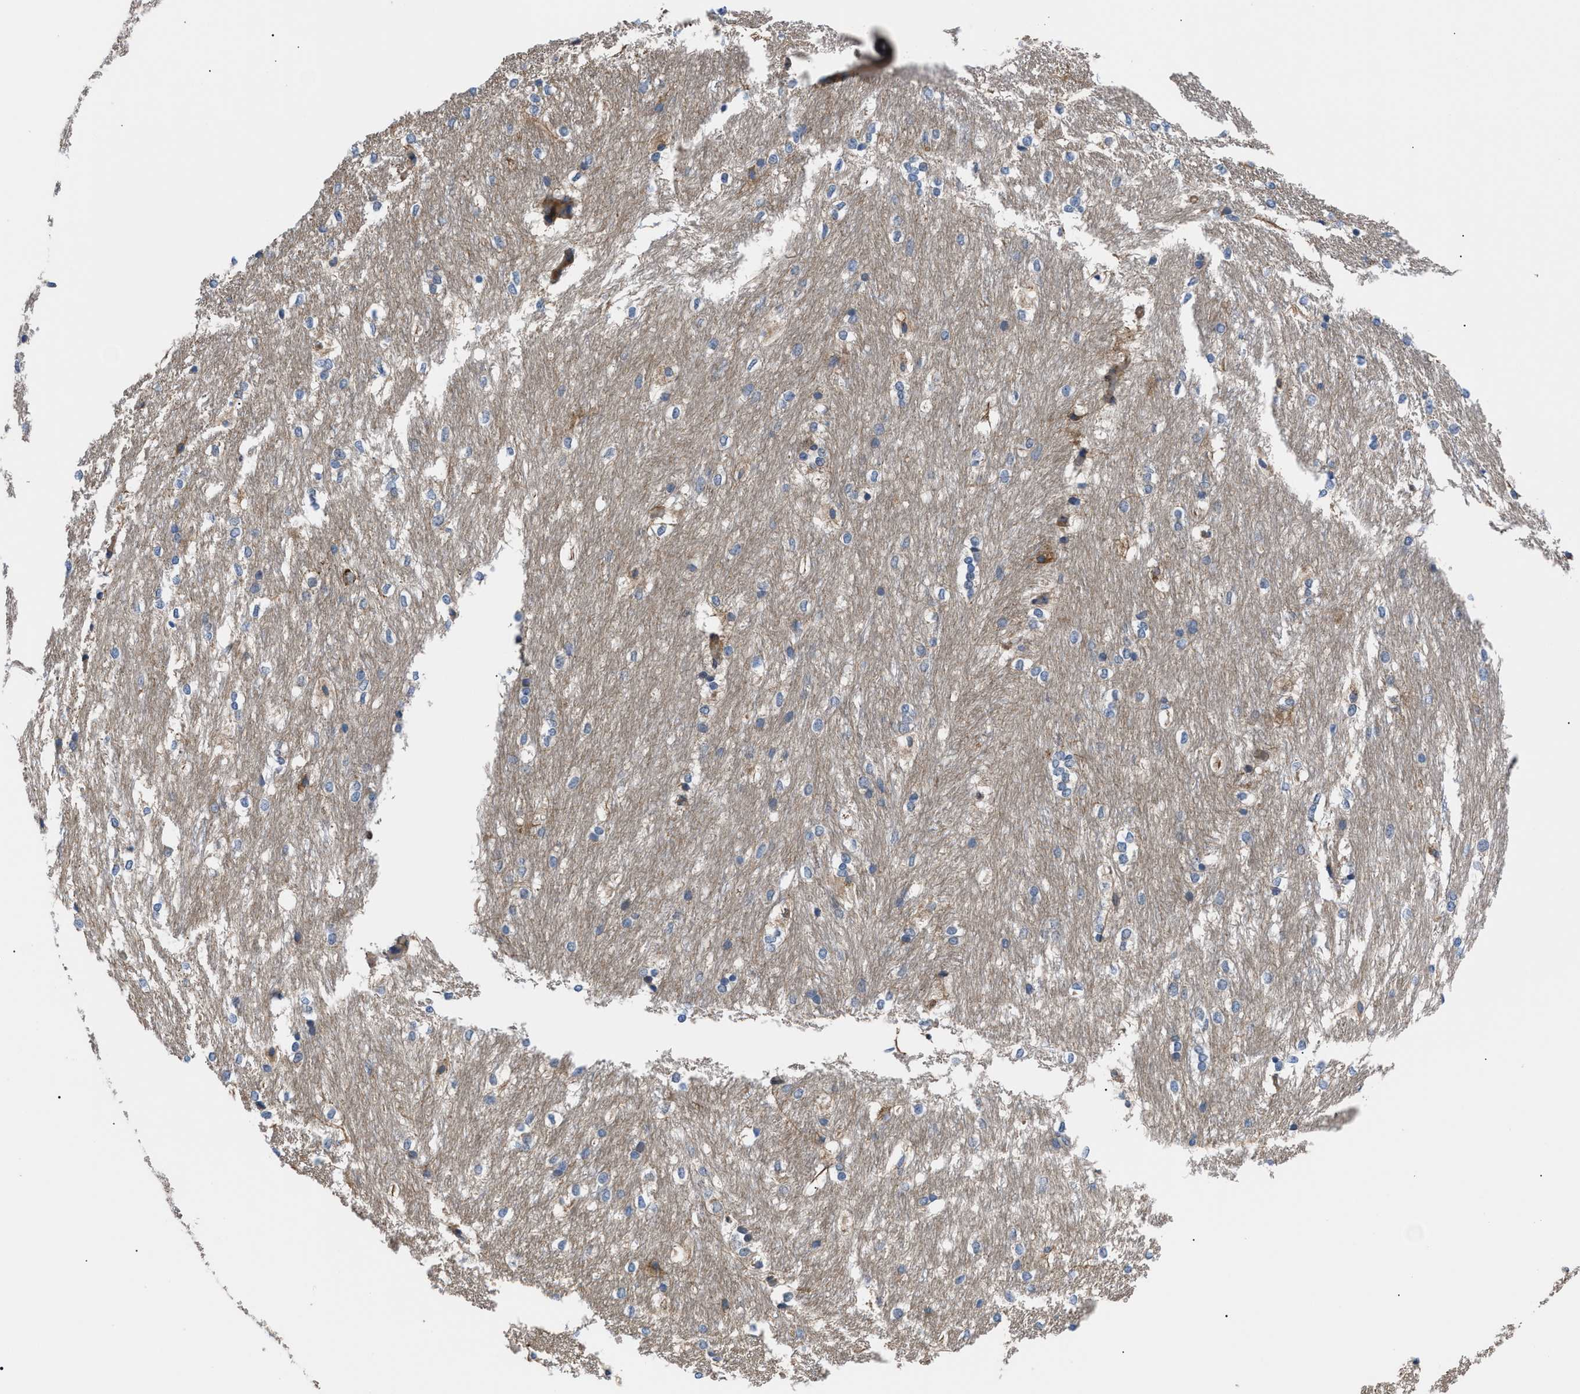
{"staining": {"intensity": "moderate", "quantity": "<25%", "location": "cytoplasmic/membranous"}, "tissue": "caudate", "cell_type": "Glial cells", "image_type": "normal", "snomed": [{"axis": "morphology", "description": "Normal tissue, NOS"}, {"axis": "topography", "description": "Lateral ventricle wall"}], "caption": "Moderate cytoplasmic/membranous expression is present in approximately <25% of glial cells in normal caudate.", "gene": "MYO10", "patient": {"sex": "female", "age": 19}}